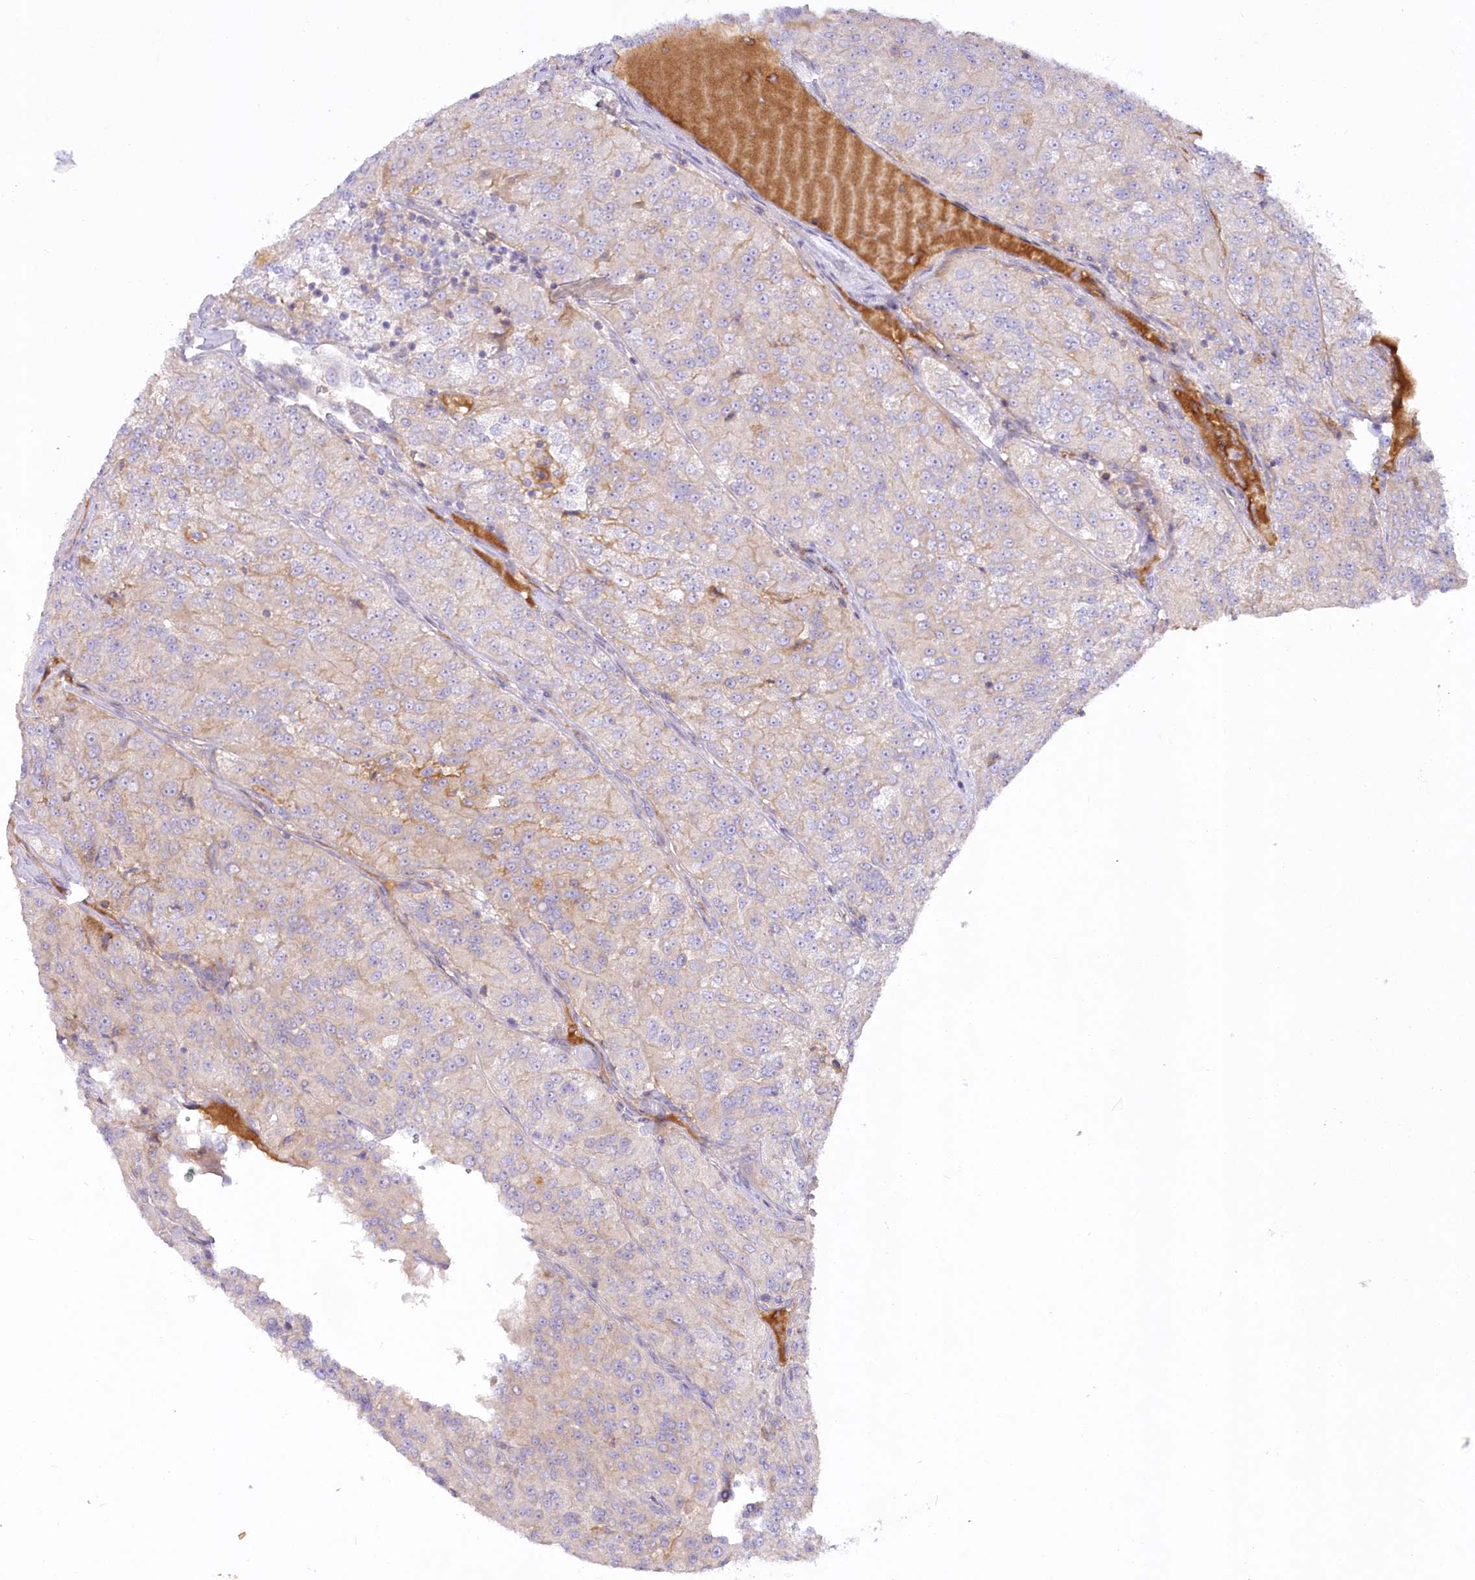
{"staining": {"intensity": "moderate", "quantity": "<25%", "location": "cytoplasmic/membranous"}, "tissue": "renal cancer", "cell_type": "Tumor cells", "image_type": "cancer", "snomed": [{"axis": "morphology", "description": "Adenocarcinoma, NOS"}, {"axis": "topography", "description": "Kidney"}], "caption": "This is a histology image of immunohistochemistry (IHC) staining of renal adenocarcinoma, which shows moderate positivity in the cytoplasmic/membranous of tumor cells.", "gene": "EFHC2", "patient": {"sex": "female", "age": 63}}